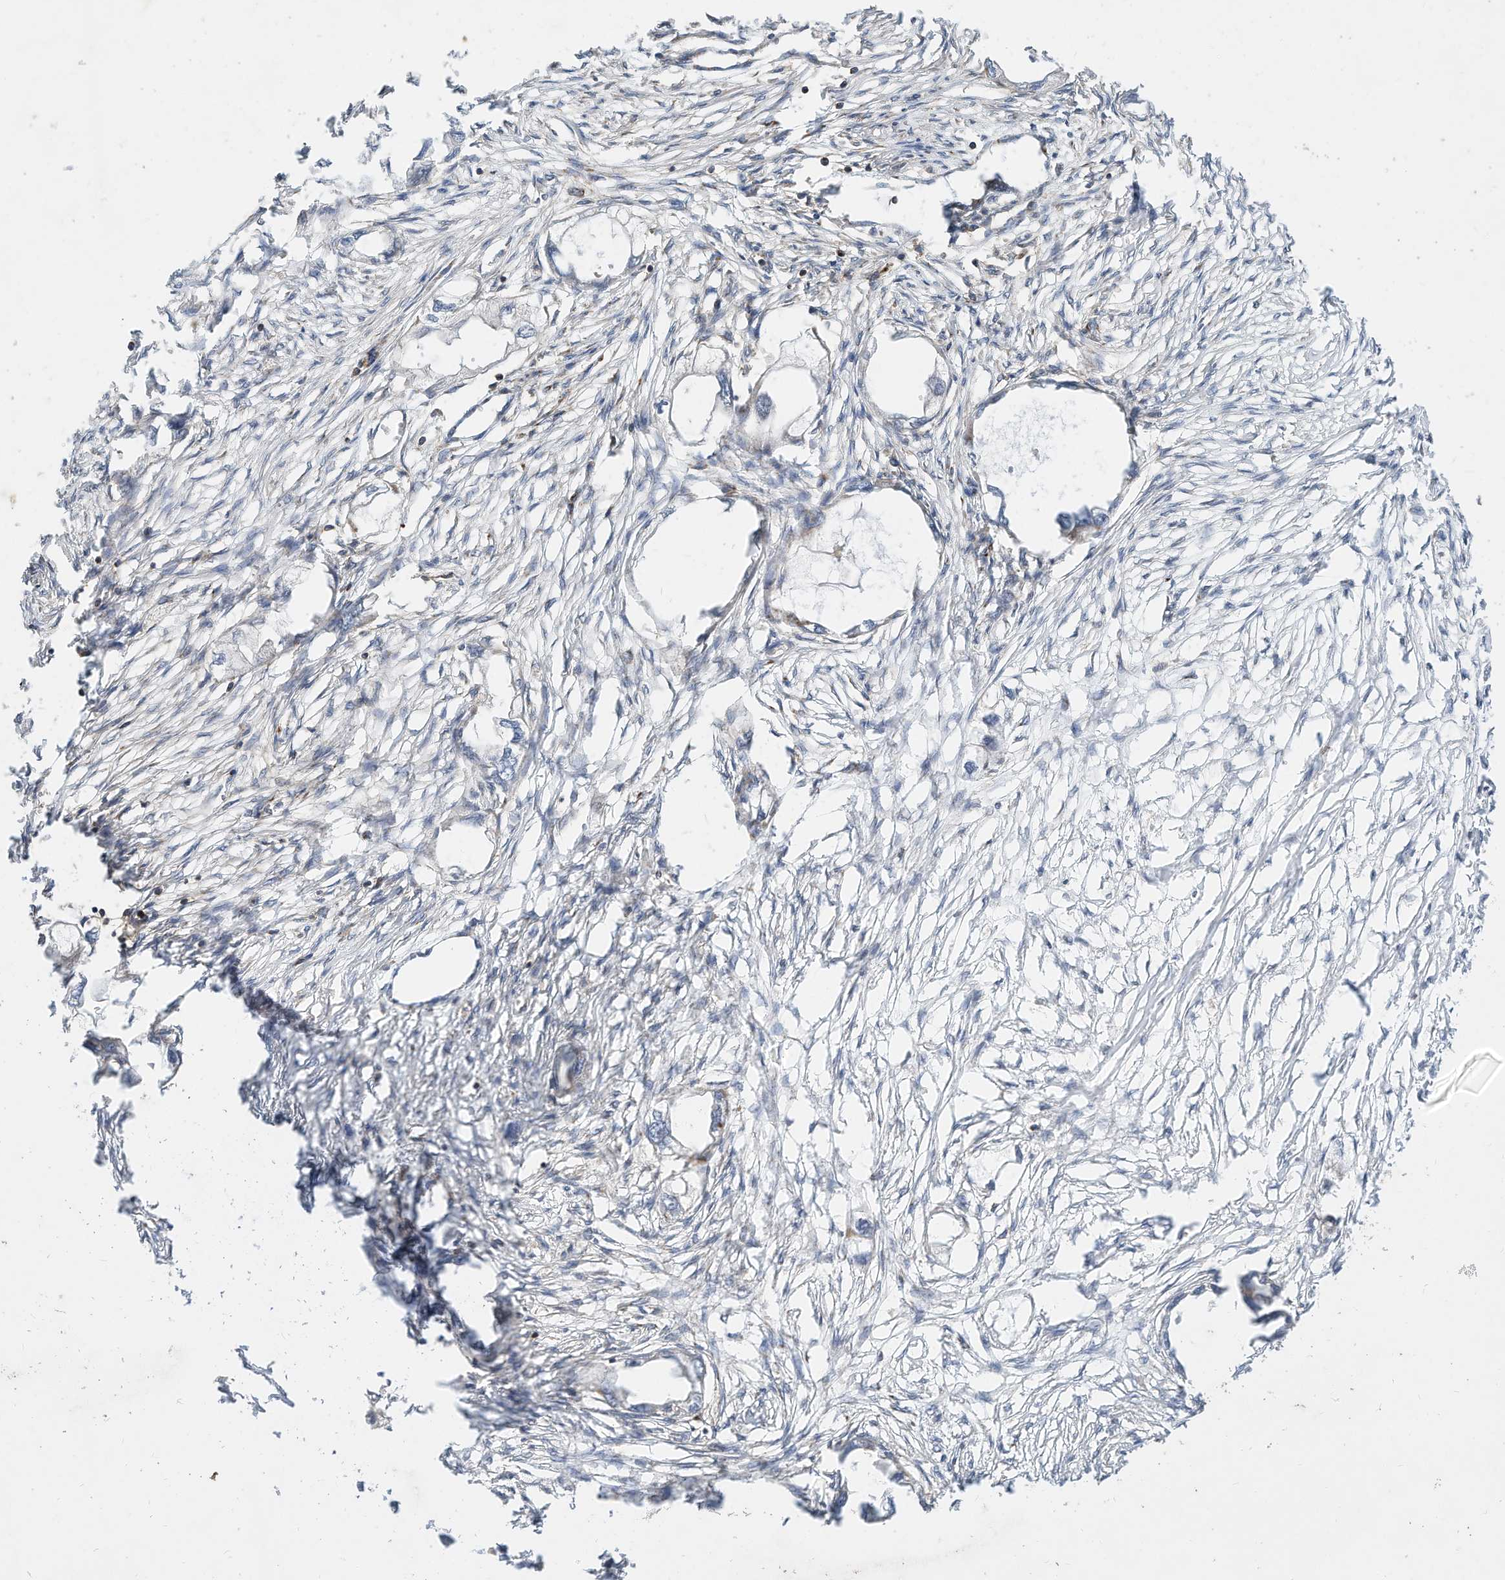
{"staining": {"intensity": "negative", "quantity": "none", "location": "none"}, "tissue": "endometrial cancer", "cell_type": "Tumor cells", "image_type": "cancer", "snomed": [{"axis": "morphology", "description": "Adenocarcinoma, NOS"}, {"axis": "morphology", "description": "Adenocarcinoma, metastatic, NOS"}, {"axis": "topography", "description": "Adipose tissue"}, {"axis": "topography", "description": "Endometrium"}], "caption": "The immunohistochemistry (IHC) histopathology image has no significant expression in tumor cells of endometrial cancer tissue.", "gene": "CPAMD8", "patient": {"sex": "female", "age": 67}}